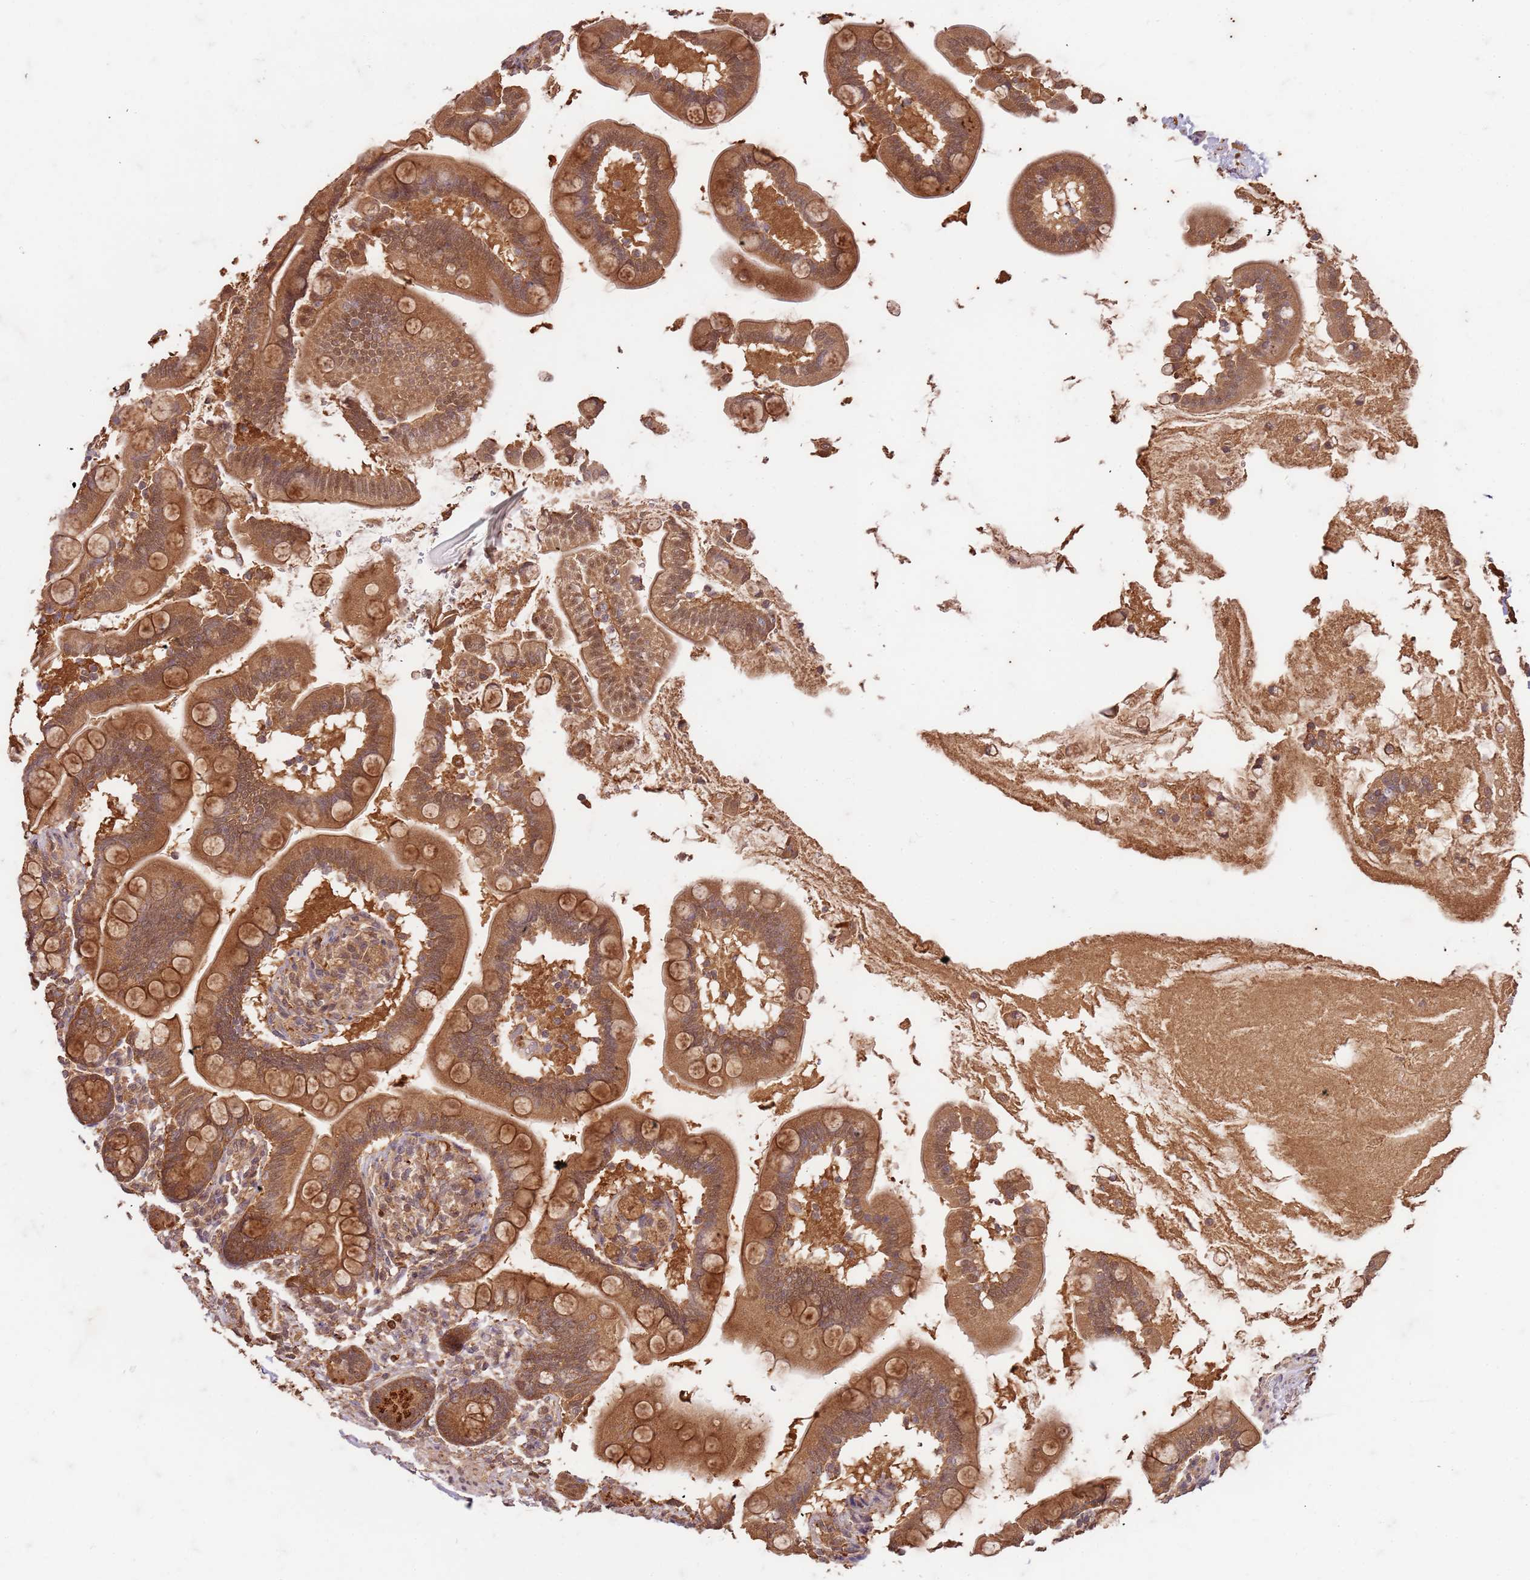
{"staining": {"intensity": "moderate", "quantity": ">75%", "location": "cytoplasmic/membranous"}, "tissue": "small intestine", "cell_type": "Glandular cells", "image_type": "normal", "snomed": [{"axis": "morphology", "description": "Normal tissue, NOS"}, {"axis": "topography", "description": "Small intestine"}], "caption": "Human small intestine stained with a brown dye exhibits moderate cytoplasmic/membranous positive expression in about >75% of glandular cells.", "gene": "UBE3A", "patient": {"sex": "female", "age": 64}}